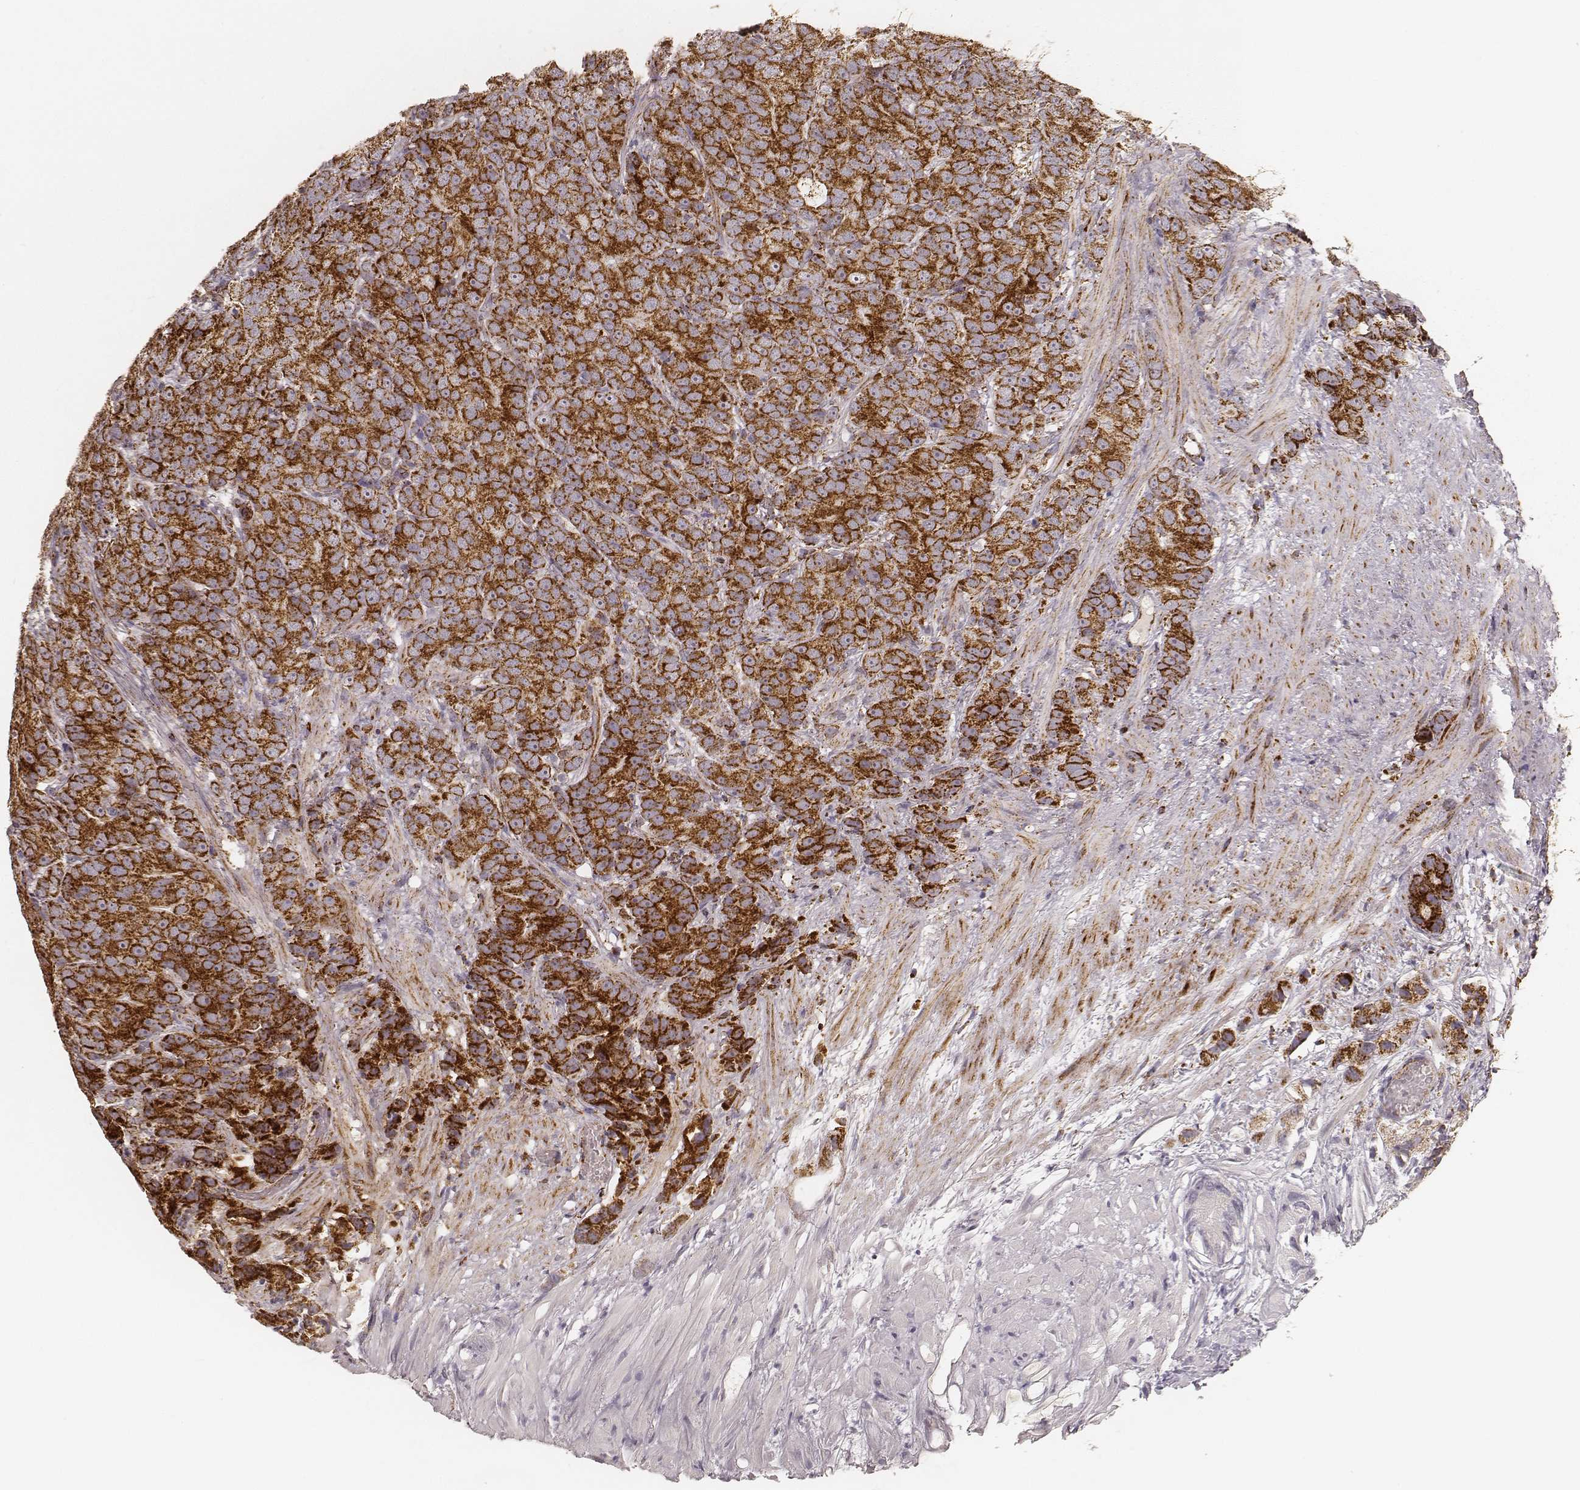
{"staining": {"intensity": "strong", "quantity": ">75%", "location": "cytoplasmic/membranous"}, "tissue": "prostate cancer", "cell_type": "Tumor cells", "image_type": "cancer", "snomed": [{"axis": "morphology", "description": "Adenocarcinoma, High grade"}, {"axis": "topography", "description": "Prostate"}], "caption": "About >75% of tumor cells in prostate cancer (adenocarcinoma (high-grade)) demonstrate strong cytoplasmic/membranous protein staining as visualized by brown immunohistochemical staining.", "gene": "CS", "patient": {"sex": "male", "age": 90}}